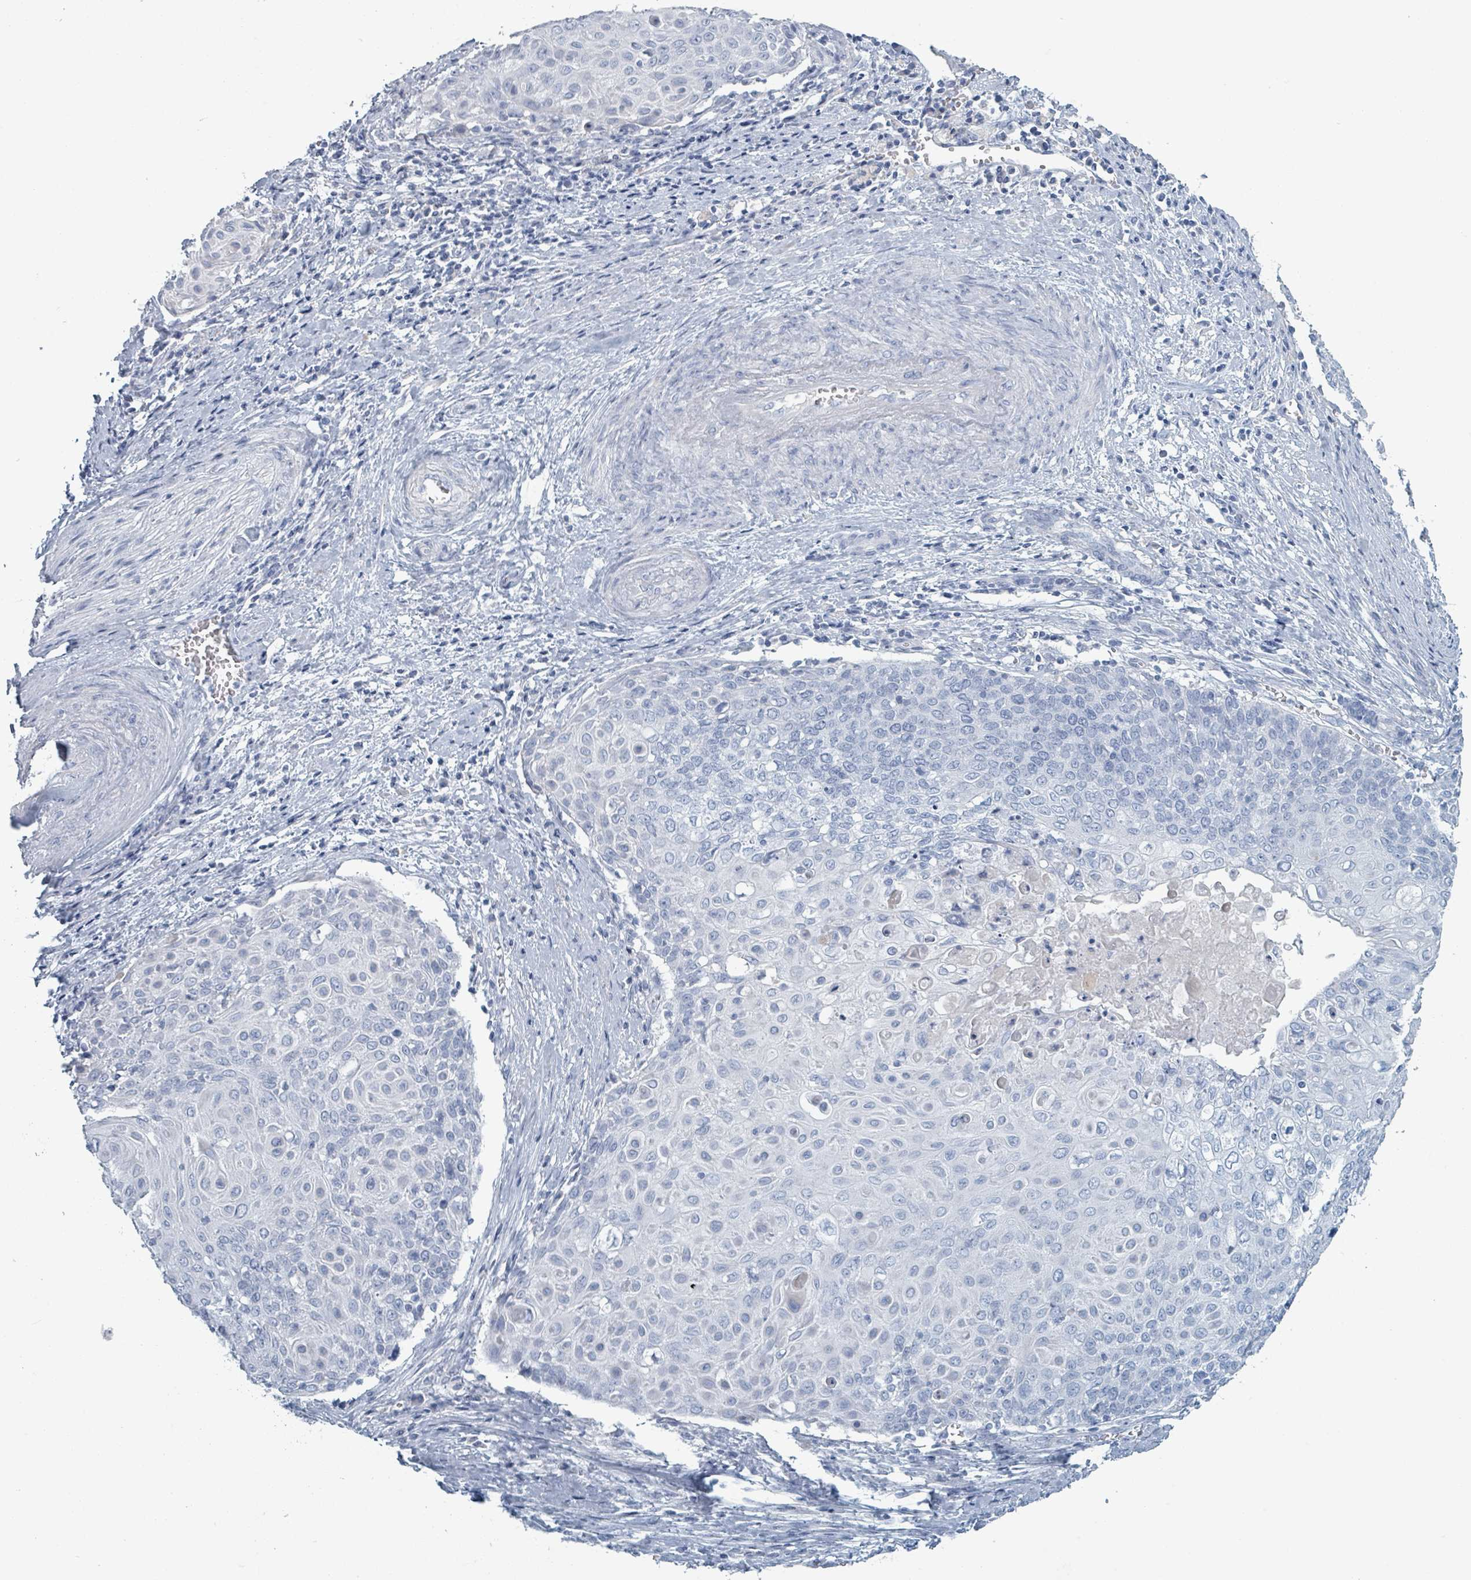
{"staining": {"intensity": "negative", "quantity": "none", "location": "none"}, "tissue": "cervical cancer", "cell_type": "Tumor cells", "image_type": "cancer", "snomed": [{"axis": "morphology", "description": "Squamous cell carcinoma, NOS"}, {"axis": "topography", "description": "Cervix"}], "caption": "The histopathology image exhibits no staining of tumor cells in cervical cancer.", "gene": "HEATR5A", "patient": {"sex": "female", "age": 39}}